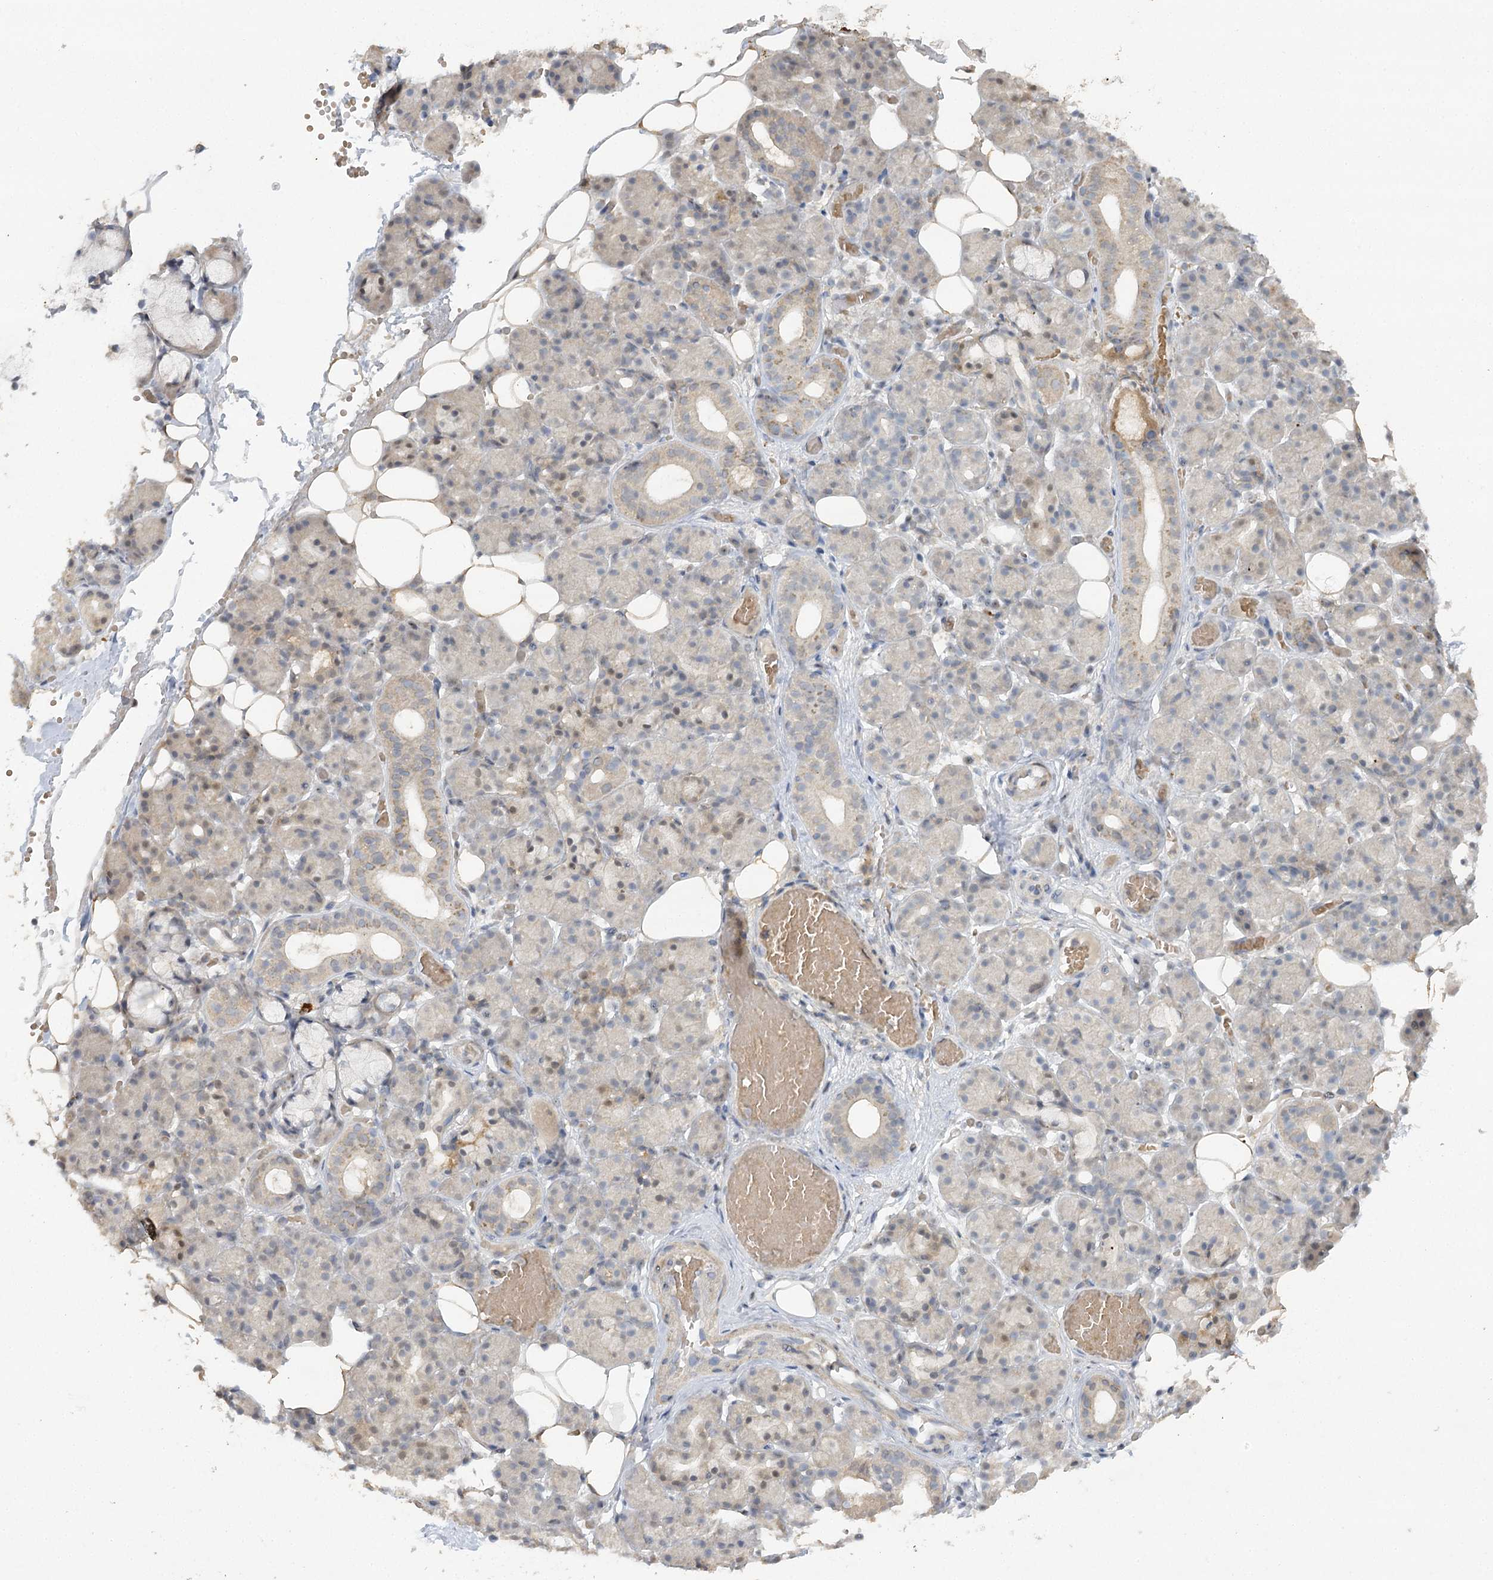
{"staining": {"intensity": "weak", "quantity": "<25%", "location": "cytoplasmic/membranous"}, "tissue": "salivary gland", "cell_type": "Glandular cells", "image_type": "normal", "snomed": [{"axis": "morphology", "description": "Normal tissue, NOS"}, {"axis": "topography", "description": "Salivary gland"}], "caption": "DAB (3,3'-diaminobenzidine) immunohistochemical staining of unremarkable salivary gland displays no significant positivity in glandular cells.", "gene": "TRAF3IP1", "patient": {"sex": "male", "age": 63}}